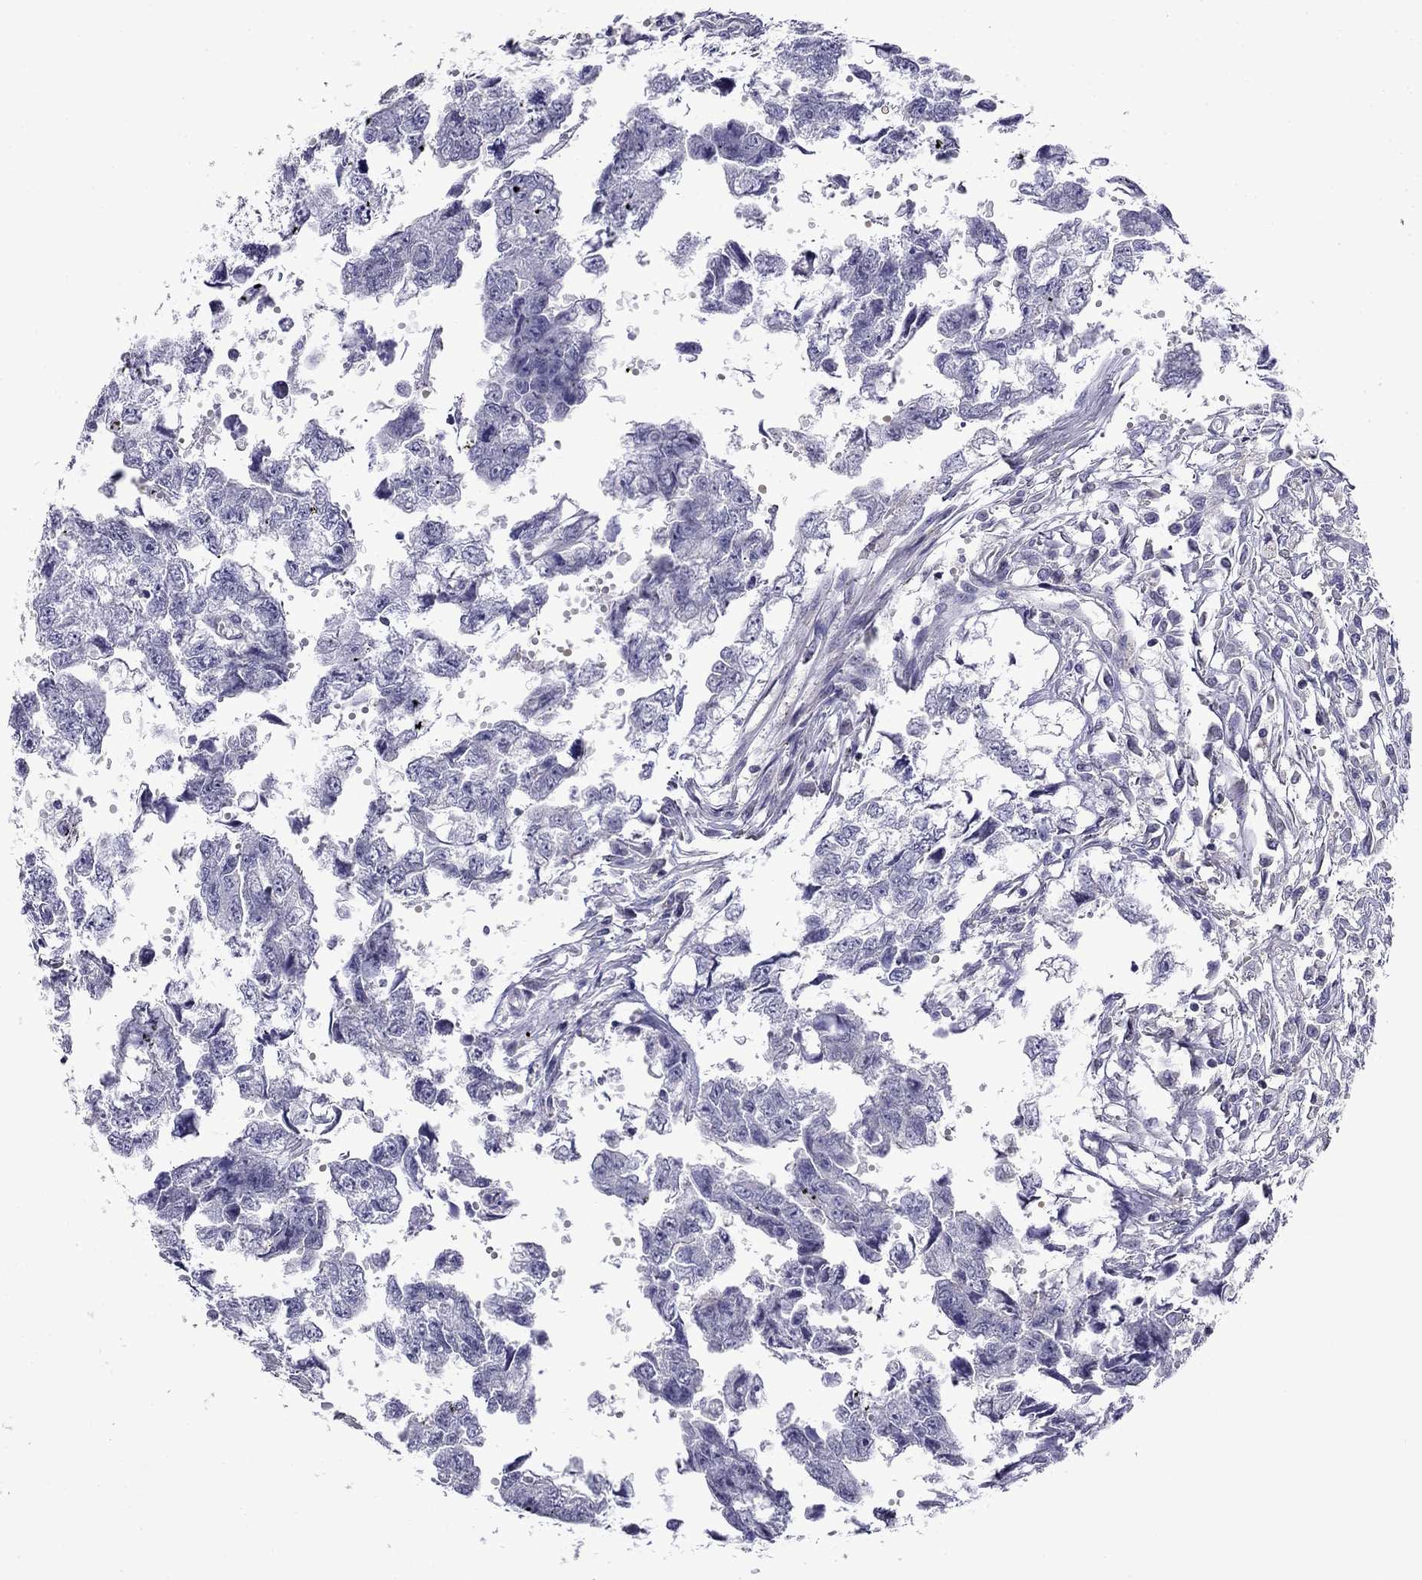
{"staining": {"intensity": "negative", "quantity": "none", "location": "none"}, "tissue": "testis cancer", "cell_type": "Tumor cells", "image_type": "cancer", "snomed": [{"axis": "morphology", "description": "Carcinoma, Embryonal, NOS"}, {"axis": "morphology", "description": "Teratoma, malignant, NOS"}, {"axis": "topography", "description": "Testis"}], "caption": "Image shows no protein staining in tumor cells of teratoma (malignant) (testis) tissue.", "gene": "PRR18", "patient": {"sex": "male", "age": 44}}